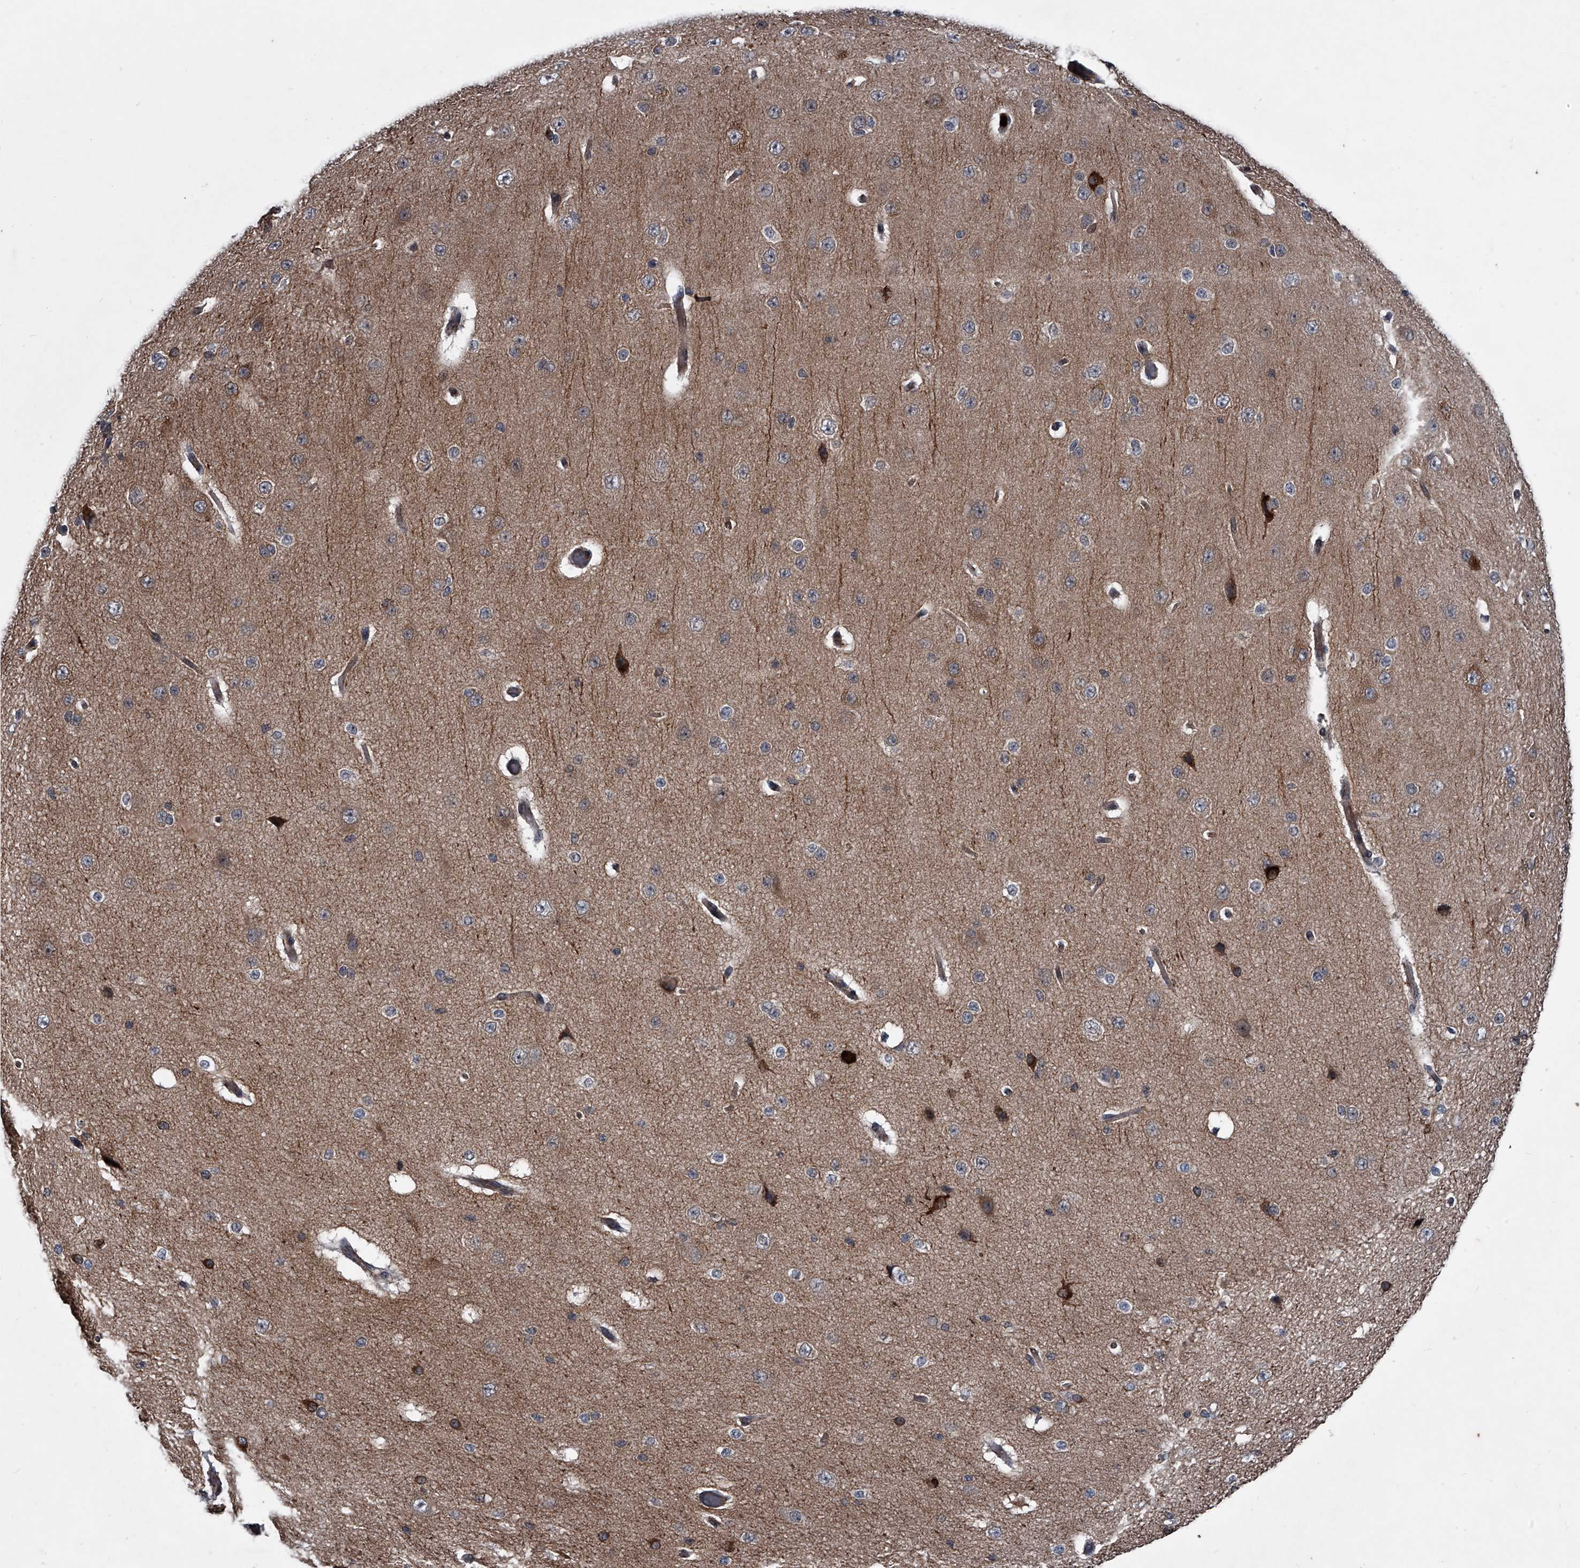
{"staining": {"intensity": "weak", "quantity": ">75%", "location": "cytoplasmic/membranous"}, "tissue": "cerebral cortex", "cell_type": "Endothelial cells", "image_type": "normal", "snomed": [{"axis": "morphology", "description": "Normal tissue, NOS"}, {"axis": "morphology", "description": "Developmental malformation"}, {"axis": "topography", "description": "Cerebral cortex"}], "caption": "Unremarkable cerebral cortex reveals weak cytoplasmic/membranous expression in approximately >75% of endothelial cells, visualized by immunohistochemistry. The staining is performed using DAB (3,3'-diaminobenzidine) brown chromogen to label protein expression. The nuclei are counter-stained blue using hematoxylin.", "gene": "MAPKAP1", "patient": {"sex": "female", "age": 30}}